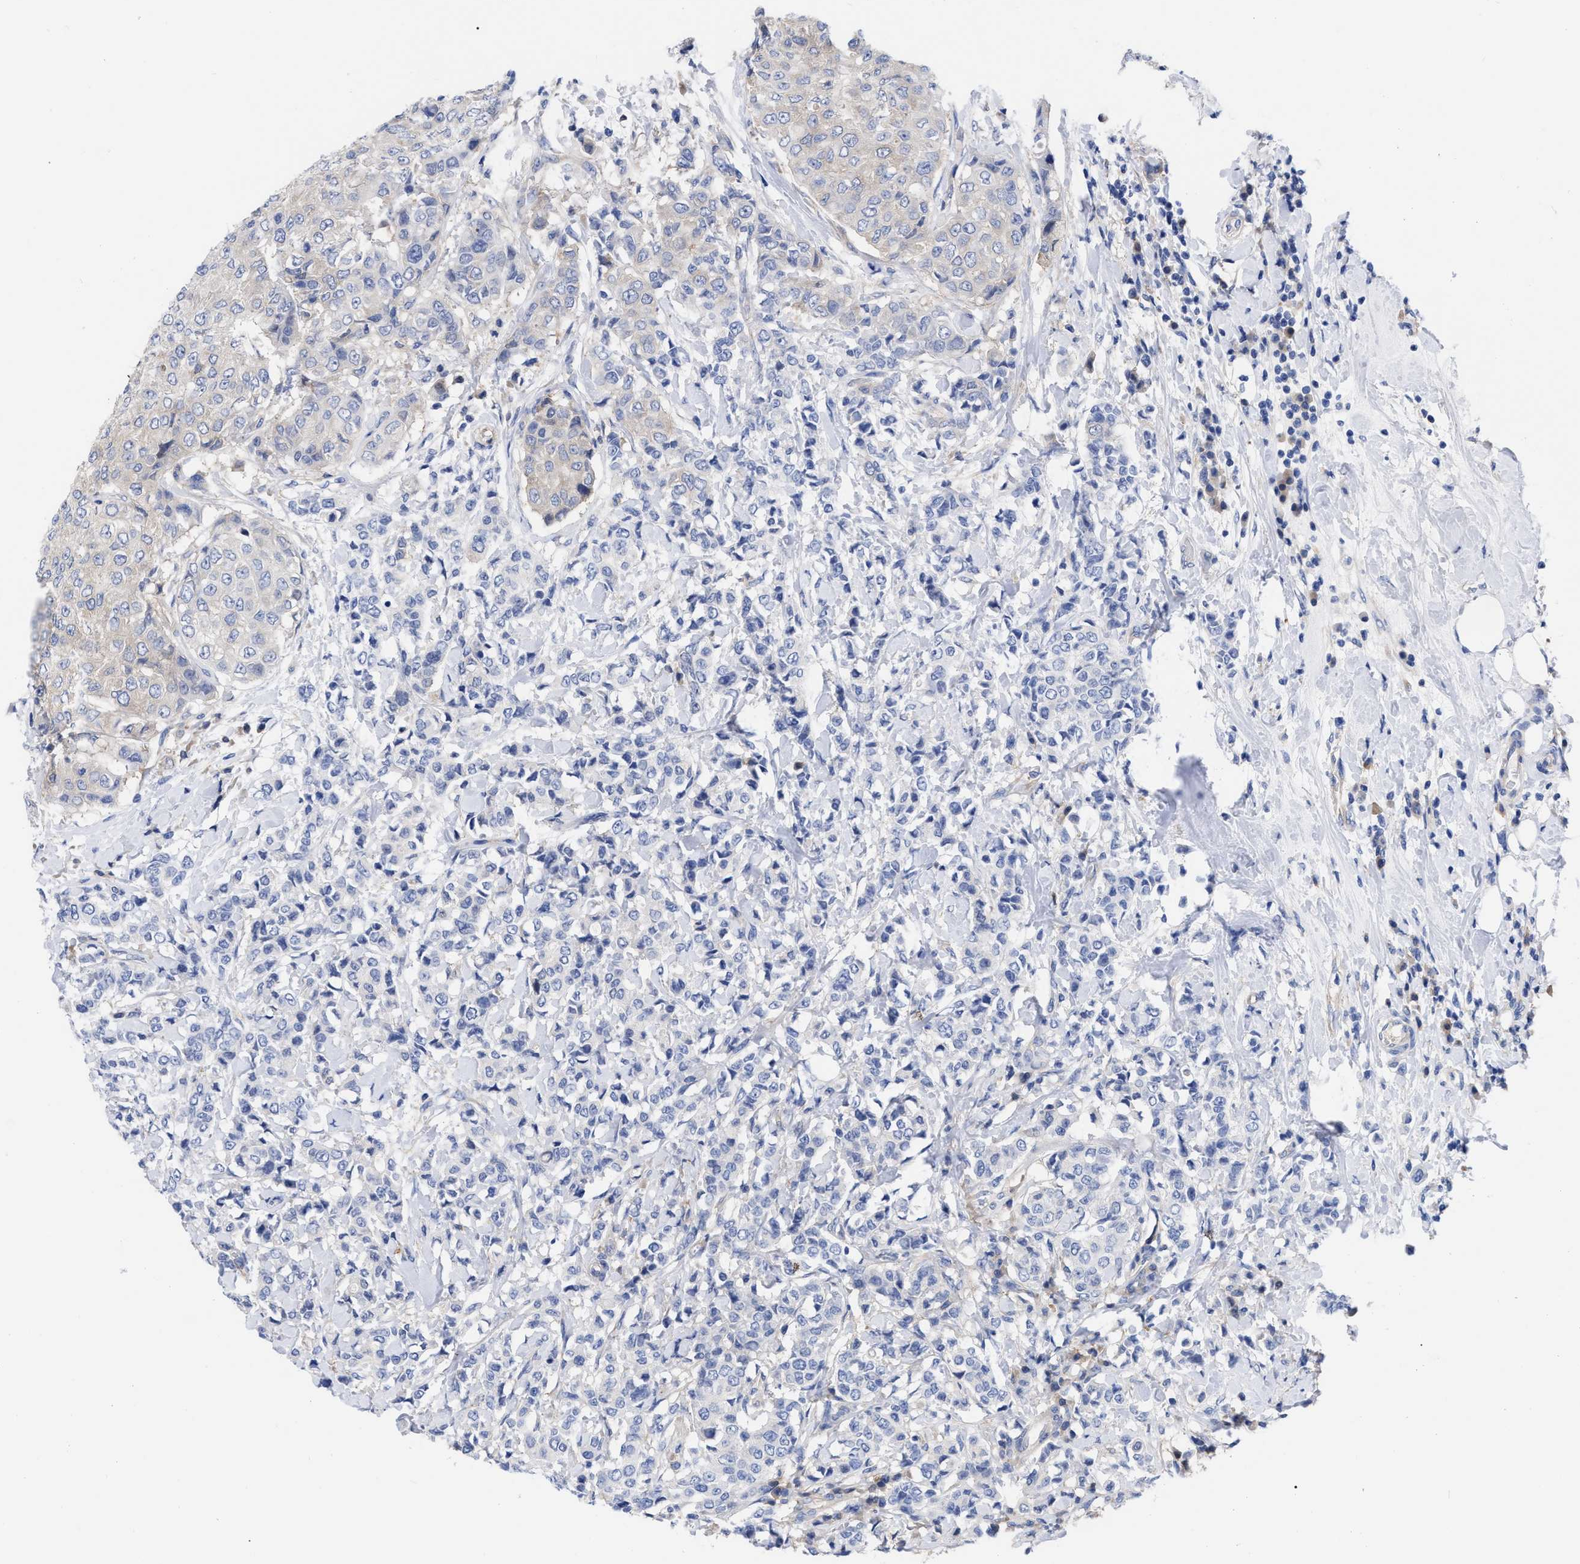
{"staining": {"intensity": "negative", "quantity": "none", "location": "none"}, "tissue": "breast cancer", "cell_type": "Tumor cells", "image_type": "cancer", "snomed": [{"axis": "morphology", "description": "Duct carcinoma"}, {"axis": "topography", "description": "Breast"}], "caption": "IHC micrograph of breast cancer (infiltrating ductal carcinoma) stained for a protein (brown), which reveals no staining in tumor cells.", "gene": "RBKS", "patient": {"sex": "female", "age": 27}}